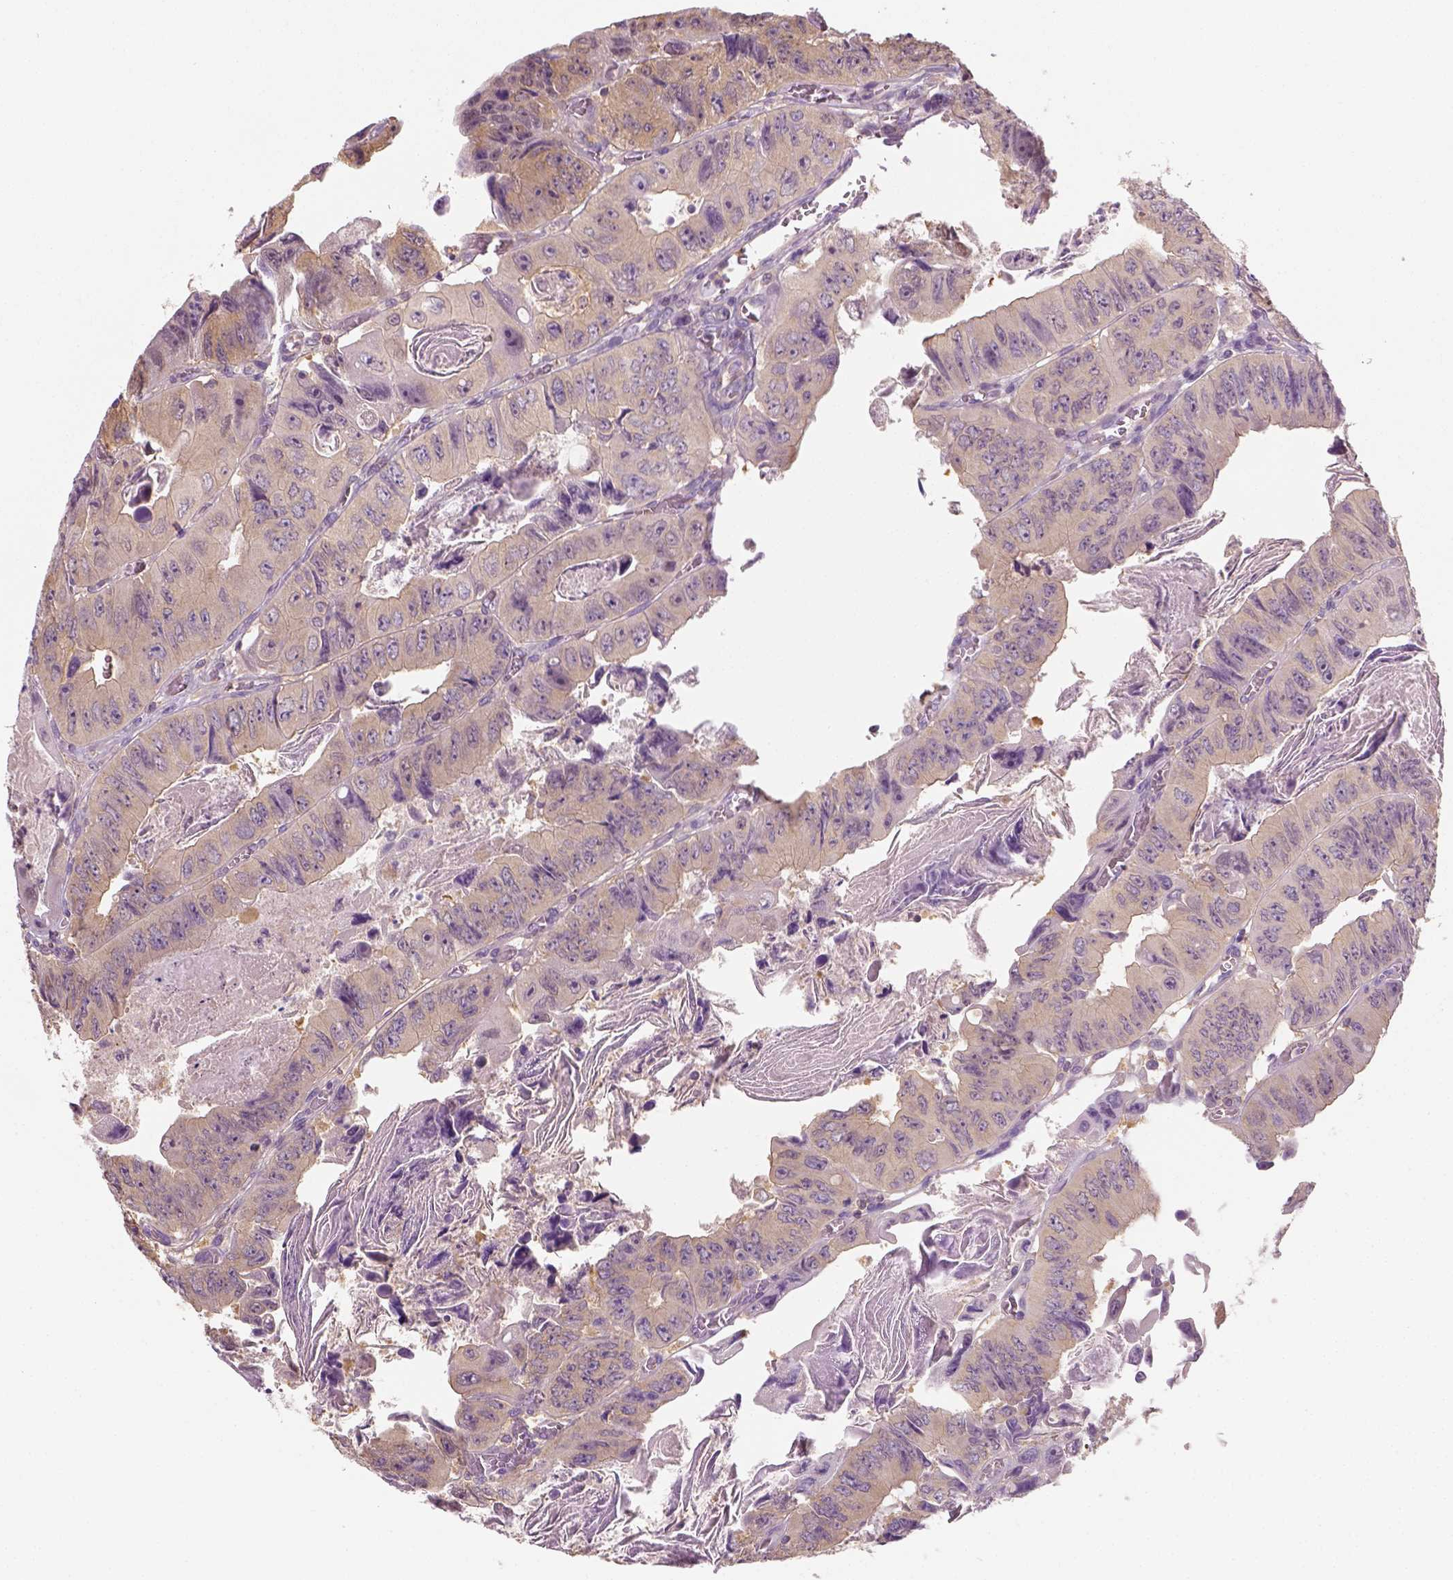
{"staining": {"intensity": "weak", "quantity": ">75%", "location": "cytoplasmic/membranous"}, "tissue": "colorectal cancer", "cell_type": "Tumor cells", "image_type": "cancer", "snomed": [{"axis": "morphology", "description": "Adenocarcinoma, NOS"}, {"axis": "topography", "description": "Colon"}], "caption": "Tumor cells demonstrate weak cytoplasmic/membranous expression in about >75% of cells in colorectal adenocarcinoma.", "gene": "EPHB1", "patient": {"sex": "female", "age": 84}}